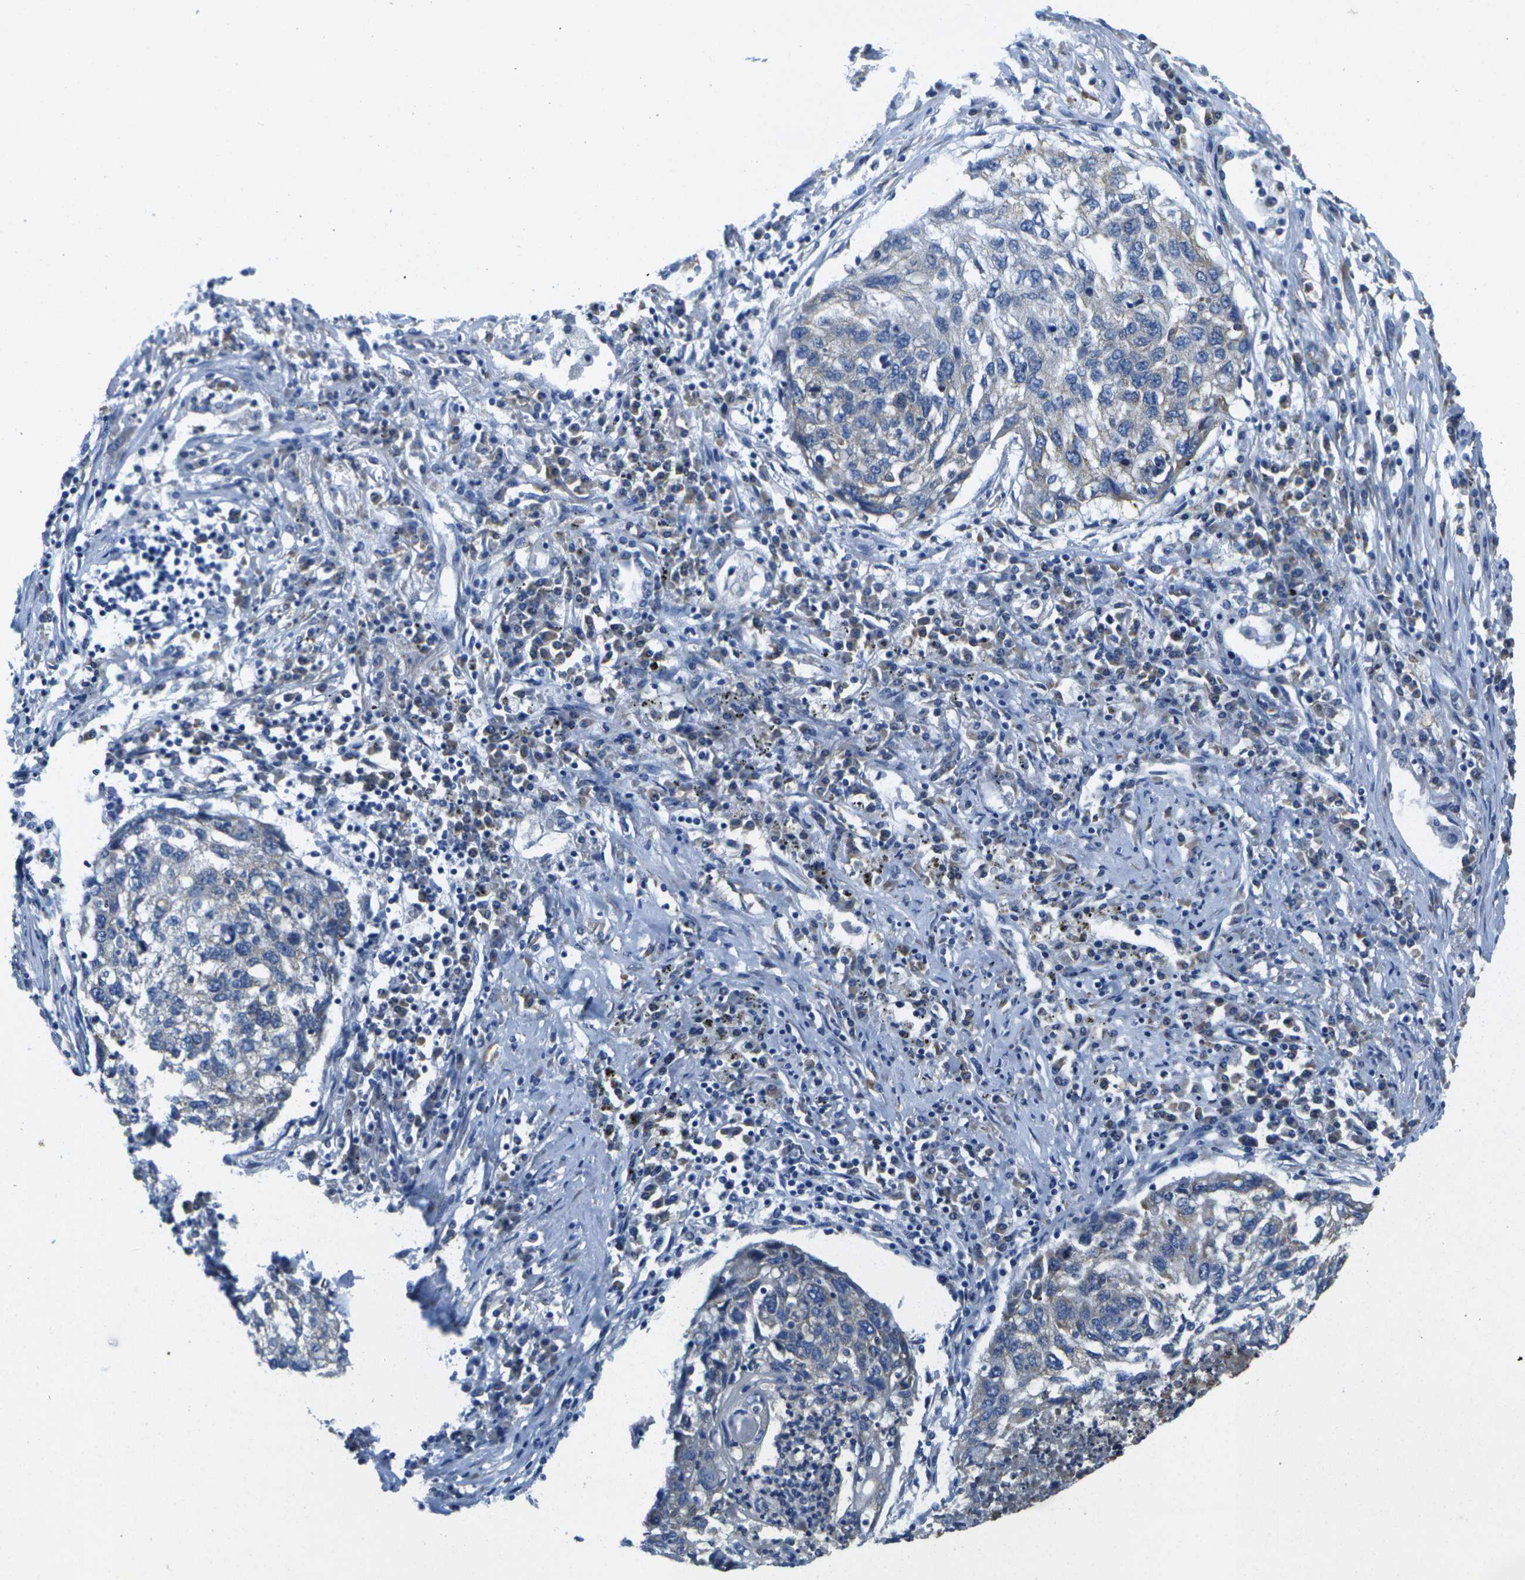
{"staining": {"intensity": "negative", "quantity": "none", "location": "none"}, "tissue": "lung cancer", "cell_type": "Tumor cells", "image_type": "cancer", "snomed": [{"axis": "morphology", "description": "Squamous cell carcinoma, NOS"}, {"axis": "topography", "description": "Lung"}], "caption": "Image shows no significant protein expression in tumor cells of squamous cell carcinoma (lung). (DAB (3,3'-diaminobenzidine) immunohistochemistry (IHC) visualized using brightfield microscopy, high magnification).", "gene": "DSE", "patient": {"sex": "female", "age": 63}}